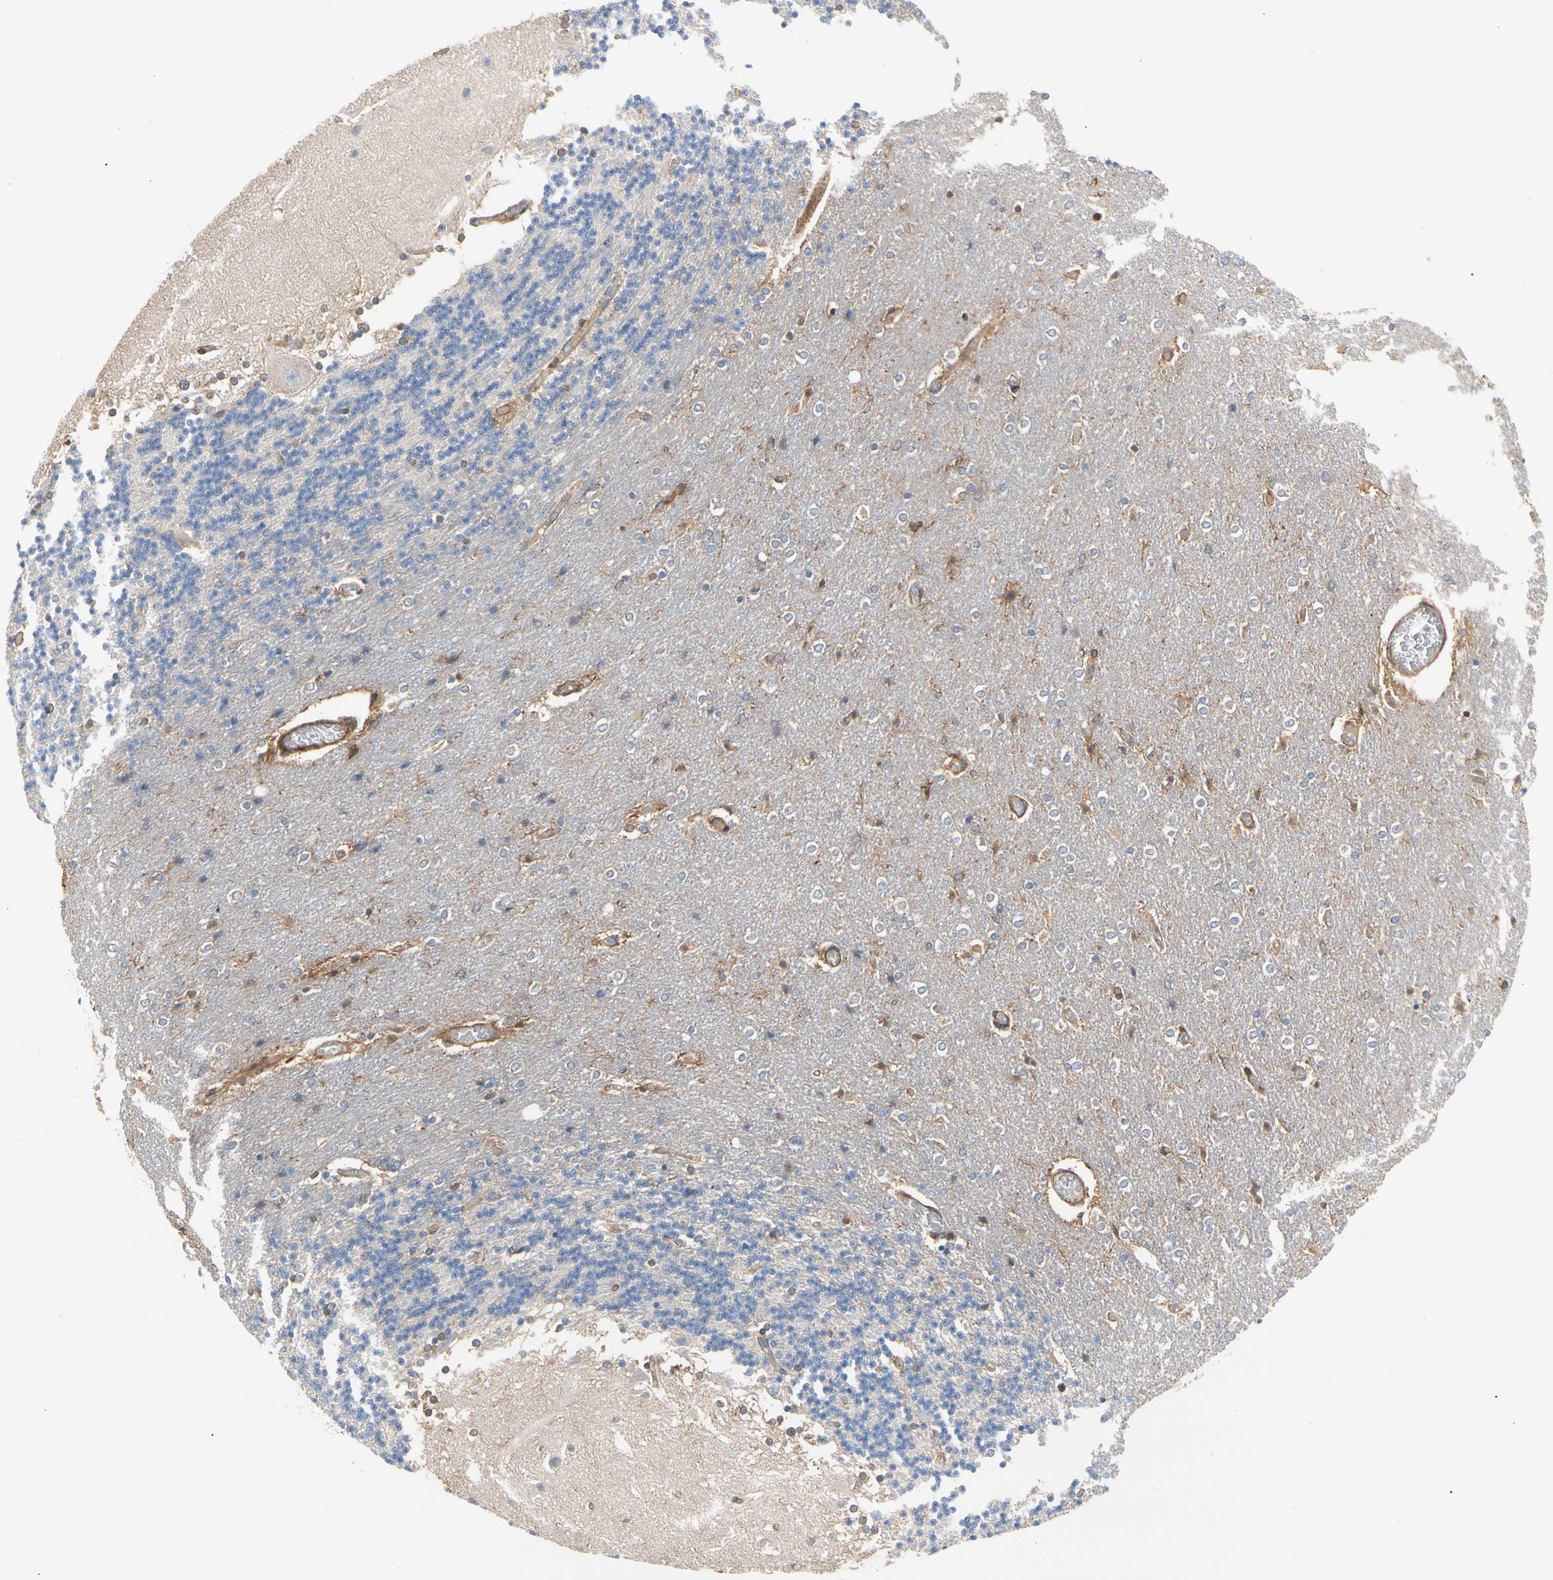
{"staining": {"intensity": "negative", "quantity": "none", "location": "none"}, "tissue": "cerebellum", "cell_type": "Cells in granular layer", "image_type": "normal", "snomed": [{"axis": "morphology", "description": "Normal tissue, NOS"}, {"axis": "topography", "description": "Cerebellum"}], "caption": "Immunohistochemistry micrograph of benign cerebellum stained for a protein (brown), which shows no expression in cells in granular layer.", "gene": "ROCK1", "patient": {"sex": "female", "age": 54}}